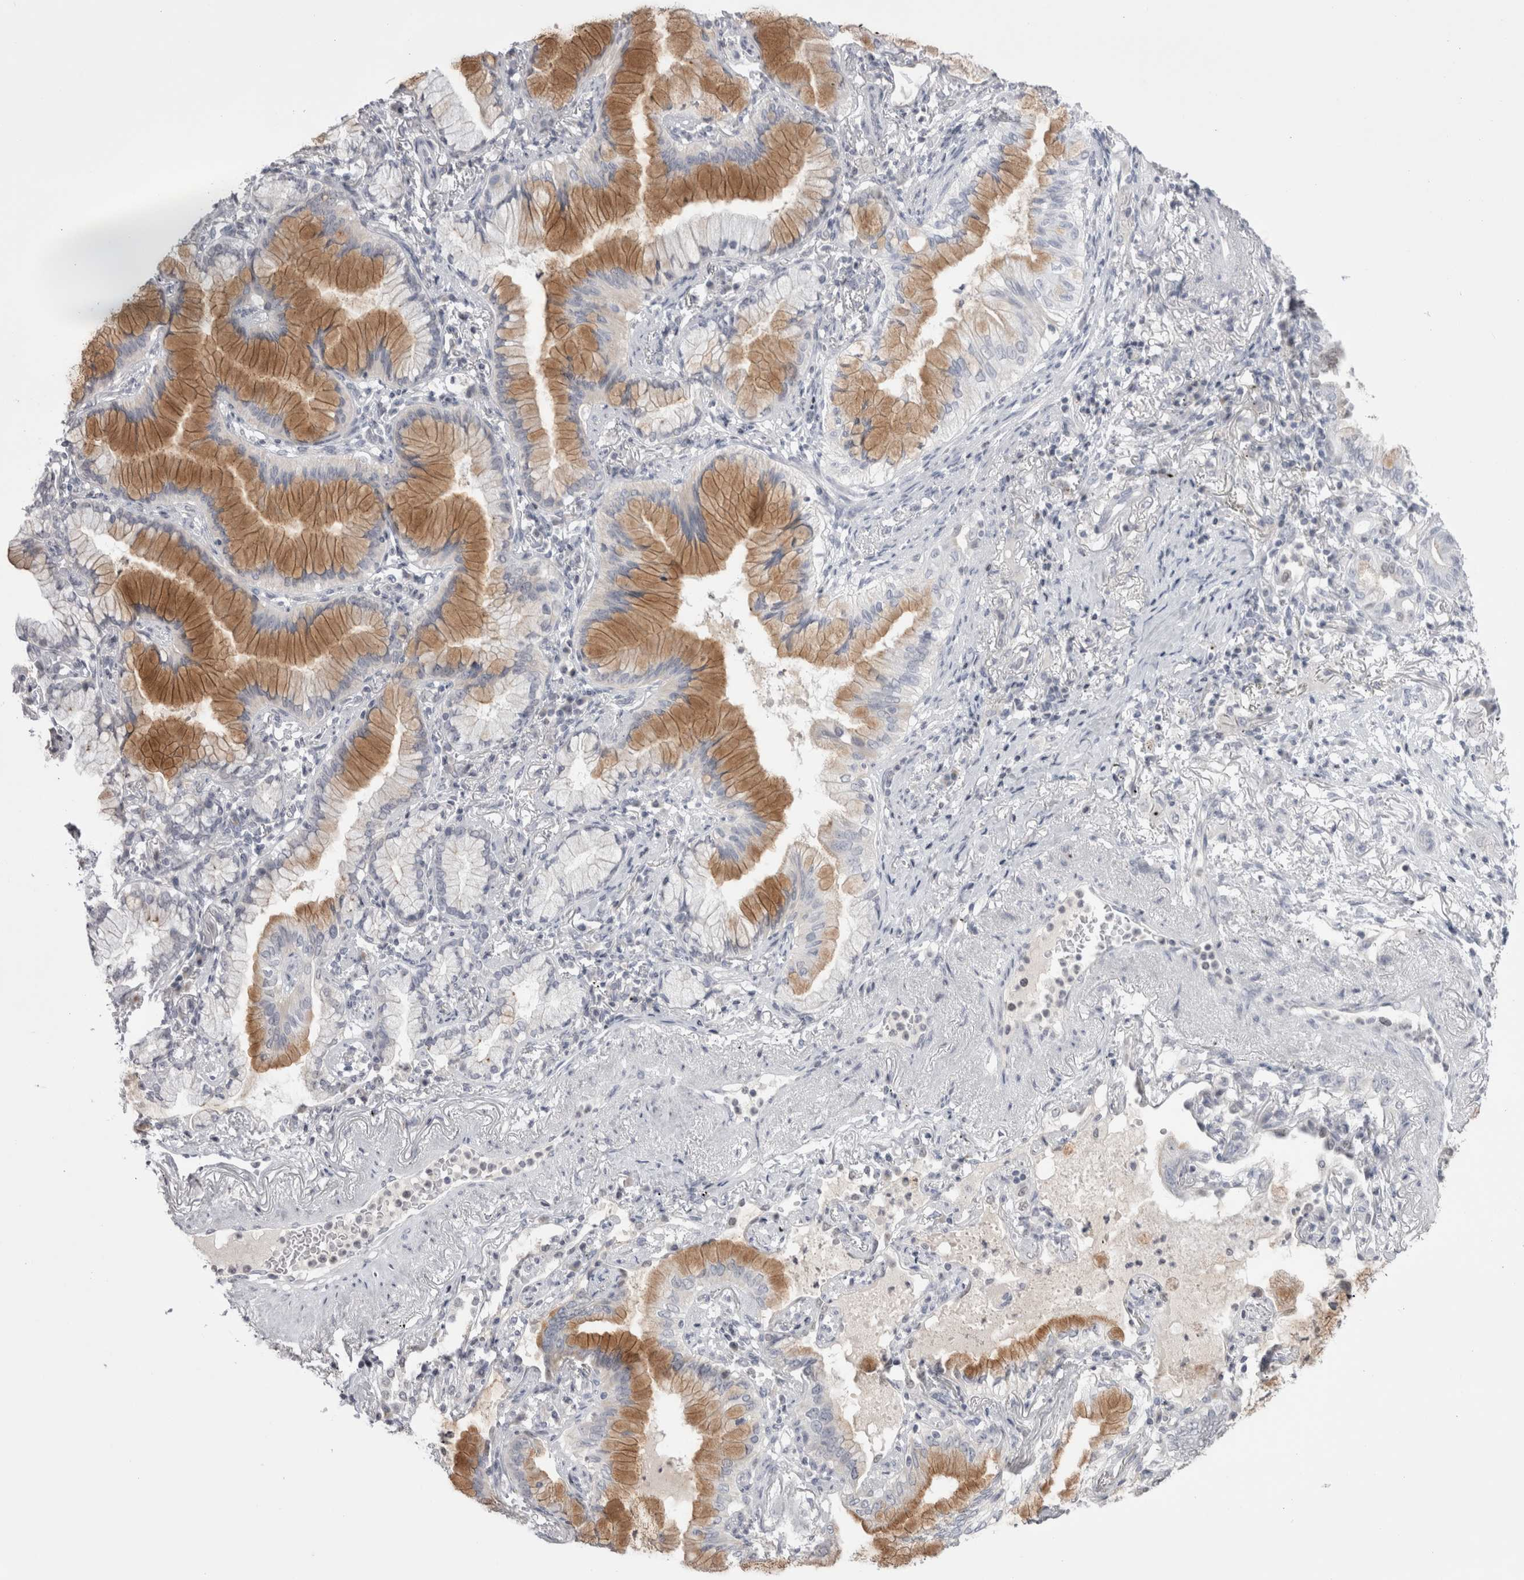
{"staining": {"intensity": "moderate", "quantity": ">75%", "location": "cytoplasmic/membranous"}, "tissue": "lung cancer", "cell_type": "Tumor cells", "image_type": "cancer", "snomed": [{"axis": "morphology", "description": "Adenocarcinoma, NOS"}, {"axis": "topography", "description": "Lung"}], "caption": "This histopathology image demonstrates IHC staining of lung adenocarcinoma, with medium moderate cytoplasmic/membranous staining in about >75% of tumor cells.", "gene": "FNDC8", "patient": {"sex": "female", "age": 70}}